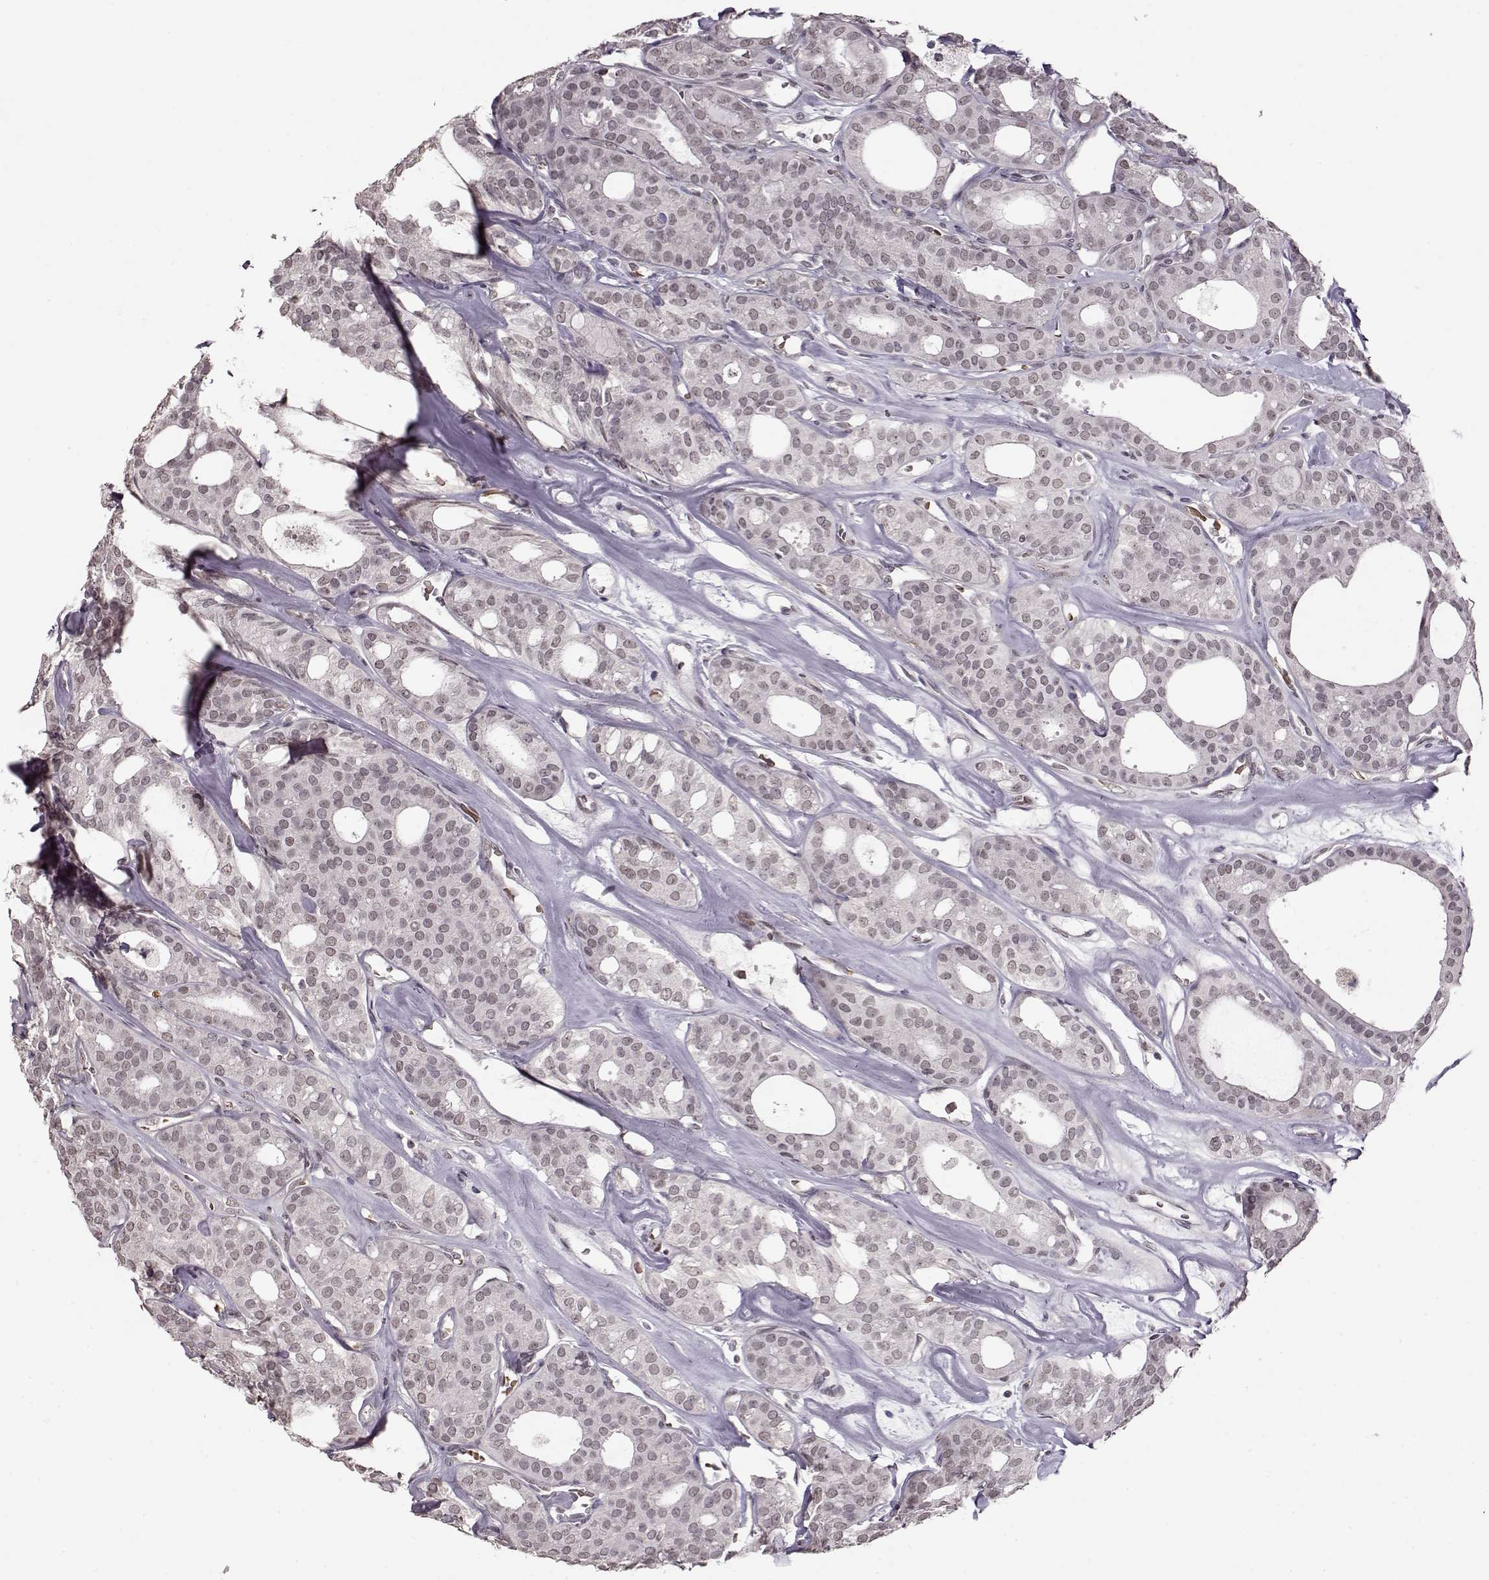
{"staining": {"intensity": "negative", "quantity": "none", "location": "none"}, "tissue": "thyroid cancer", "cell_type": "Tumor cells", "image_type": "cancer", "snomed": [{"axis": "morphology", "description": "Follicular adenoma carcinoma, NOS"}, {"axis": "topography", "description": "Thyroid gland"}], "caption": "Thyroid cancer (follicular adenoma carcinoma) was stained to show a protein in brown. There is no significant expression in tumor cells.", "gene": "PCP4", "patient": {"sex": "male", "age": 75}}